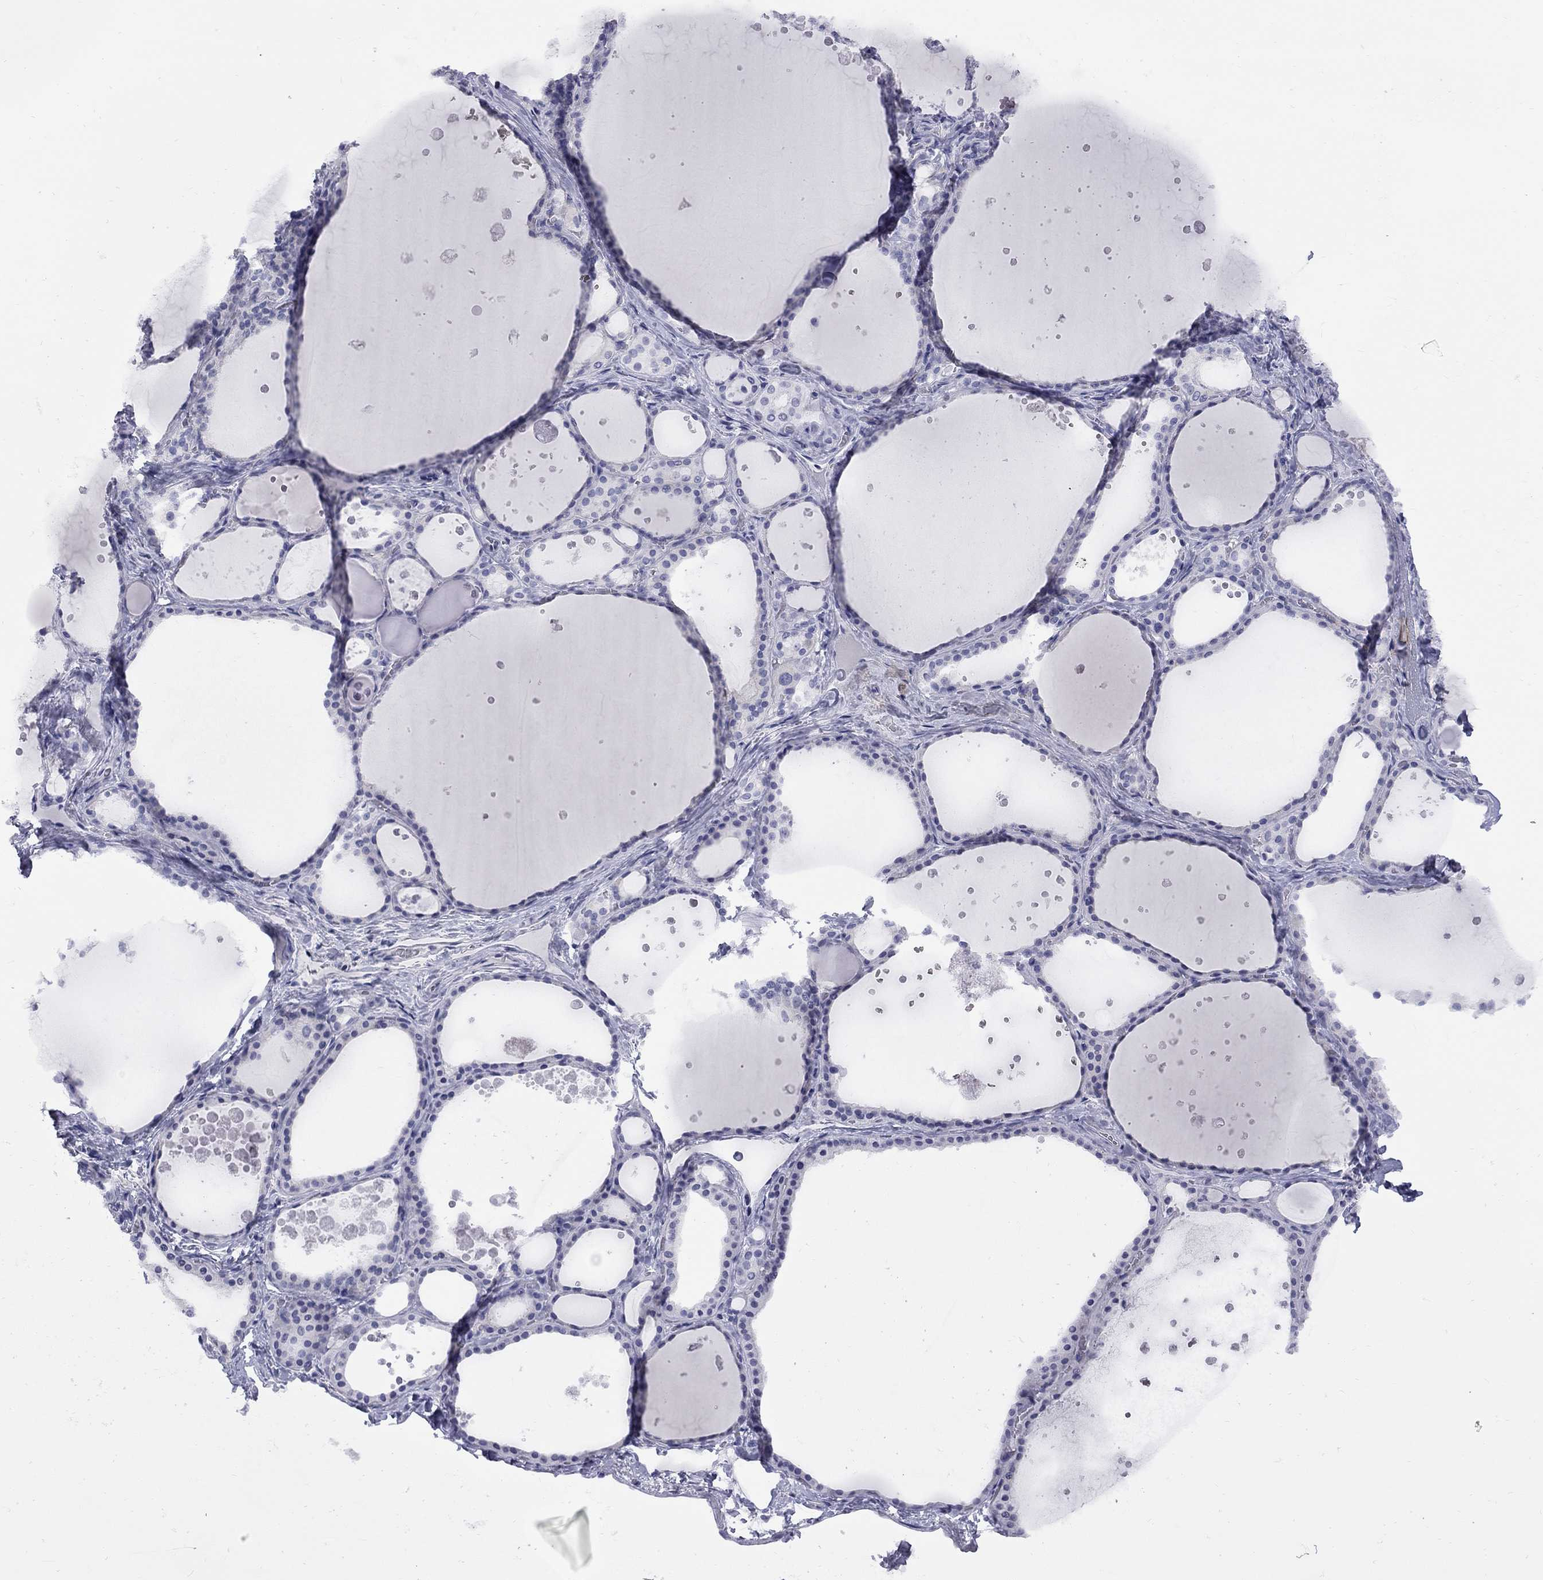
{"staining": {"intensity": "negative", "quantity": "none", "location": "none"}, "tissue": "thyroid gland", "cell_type": "Glandular cells", "image_type": "normal", "snomed": [{"axis": "morphology", "description": "Normal tissue, NOS"}, {"axis": "topography", "description": "Thyroid gland"}], "caption": "DAB (3,3'-diaminobenzidine) immunohistochemical staining of benign thyroid gland displays no significant positivity in glandular cells.", "gene": "ABCB4", "patient": {"sex": "male", "age": 63}}